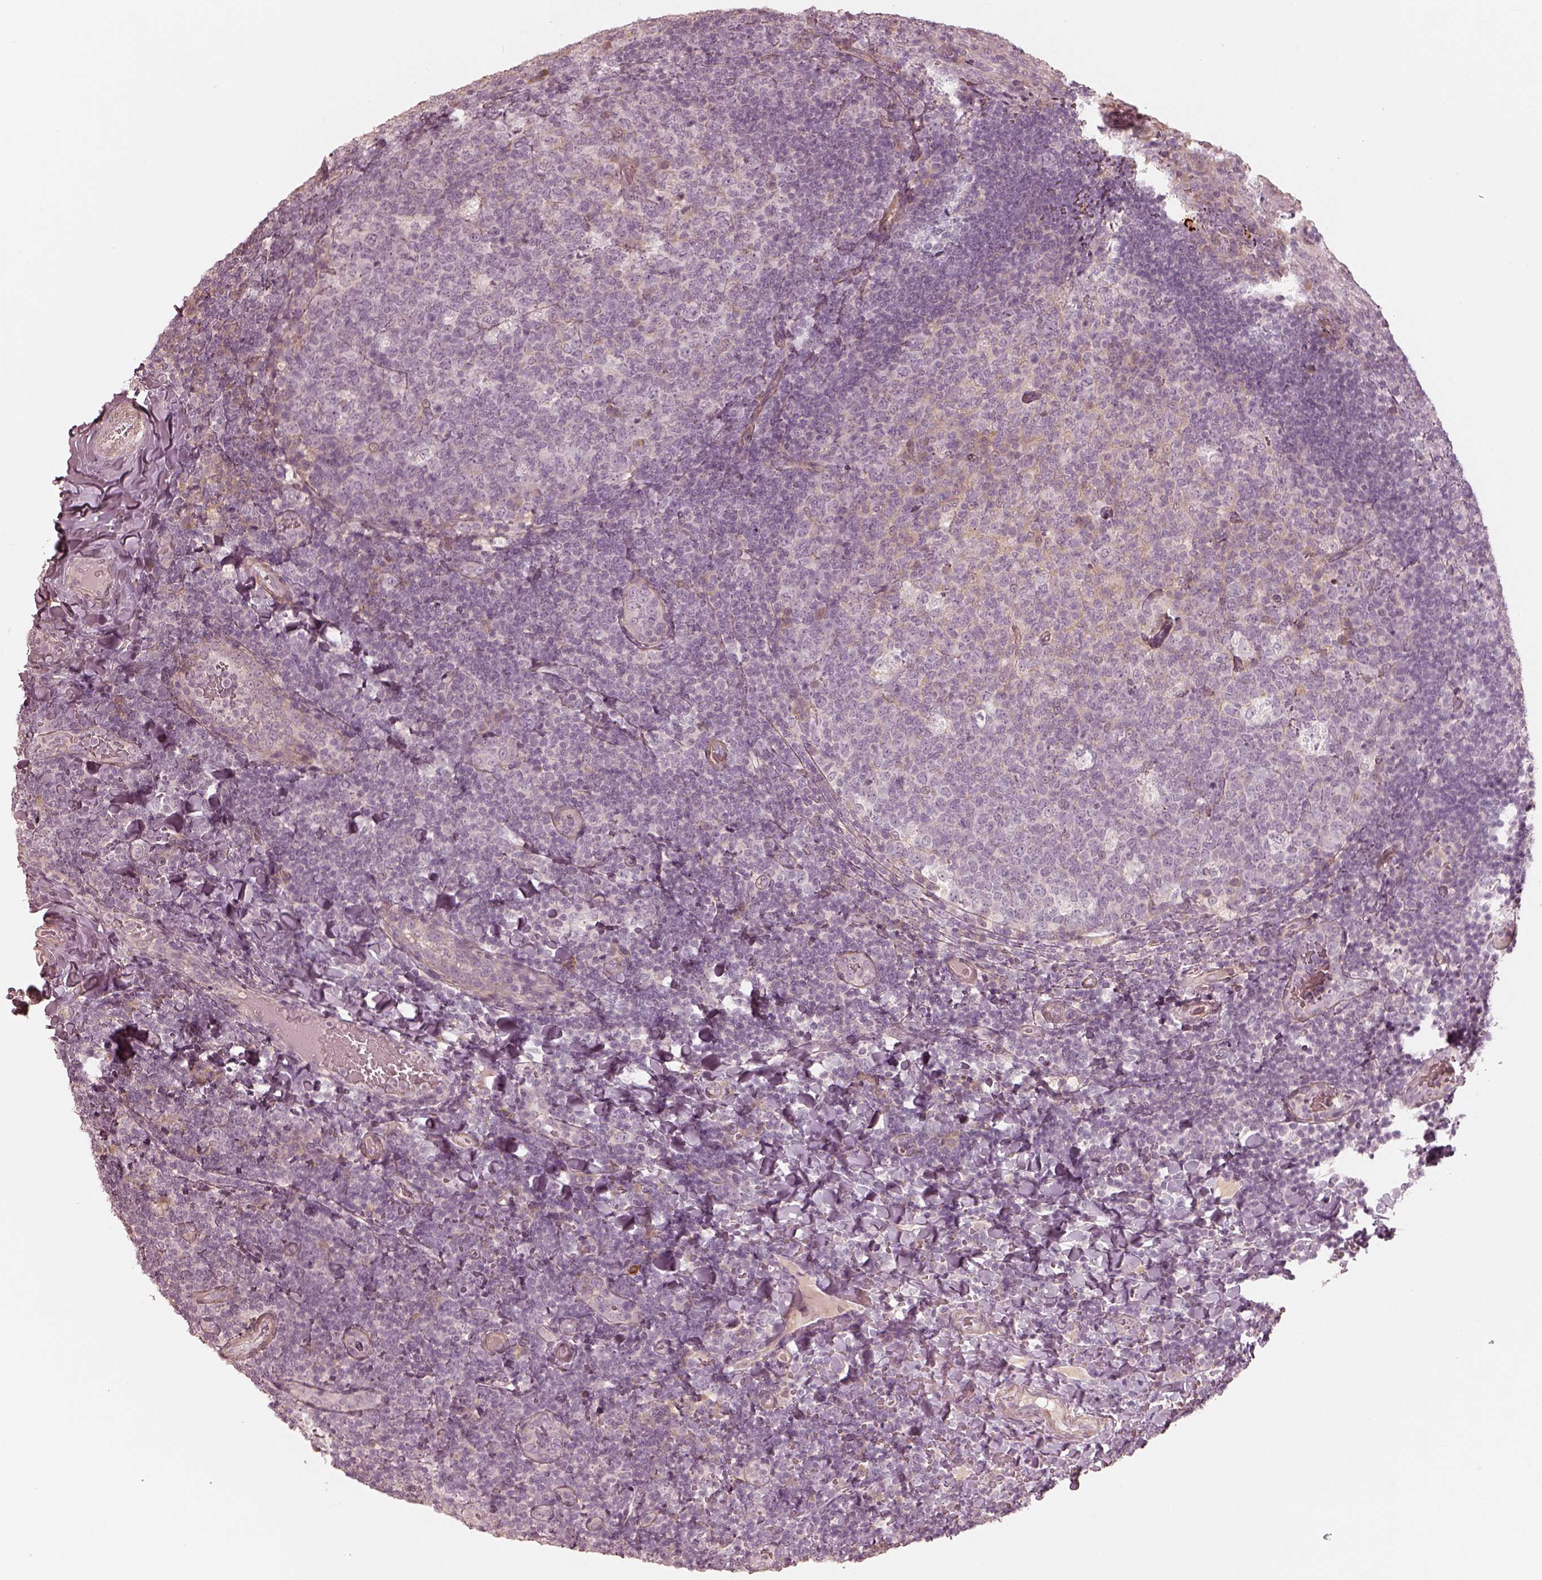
{"staining": {"intensity": "weak", "quantity": "<25%", "location": "cytoplasmic/membranous"}, "tissue": "tonsil", "cell_type": "Germinal center cells", "image_type": "normal", "snomed": [{"axis": "morphology", "description": "Normal tissue, NOS"}, {"axis": "topography", "description": "Tonsil"}], "caption": "This is an IHC histopathology image of unremarkable tonsil. There is no positivity in germinal center cells.", "gene": "KCNJ9", "patient": {"sex": "male", "age": 17}}